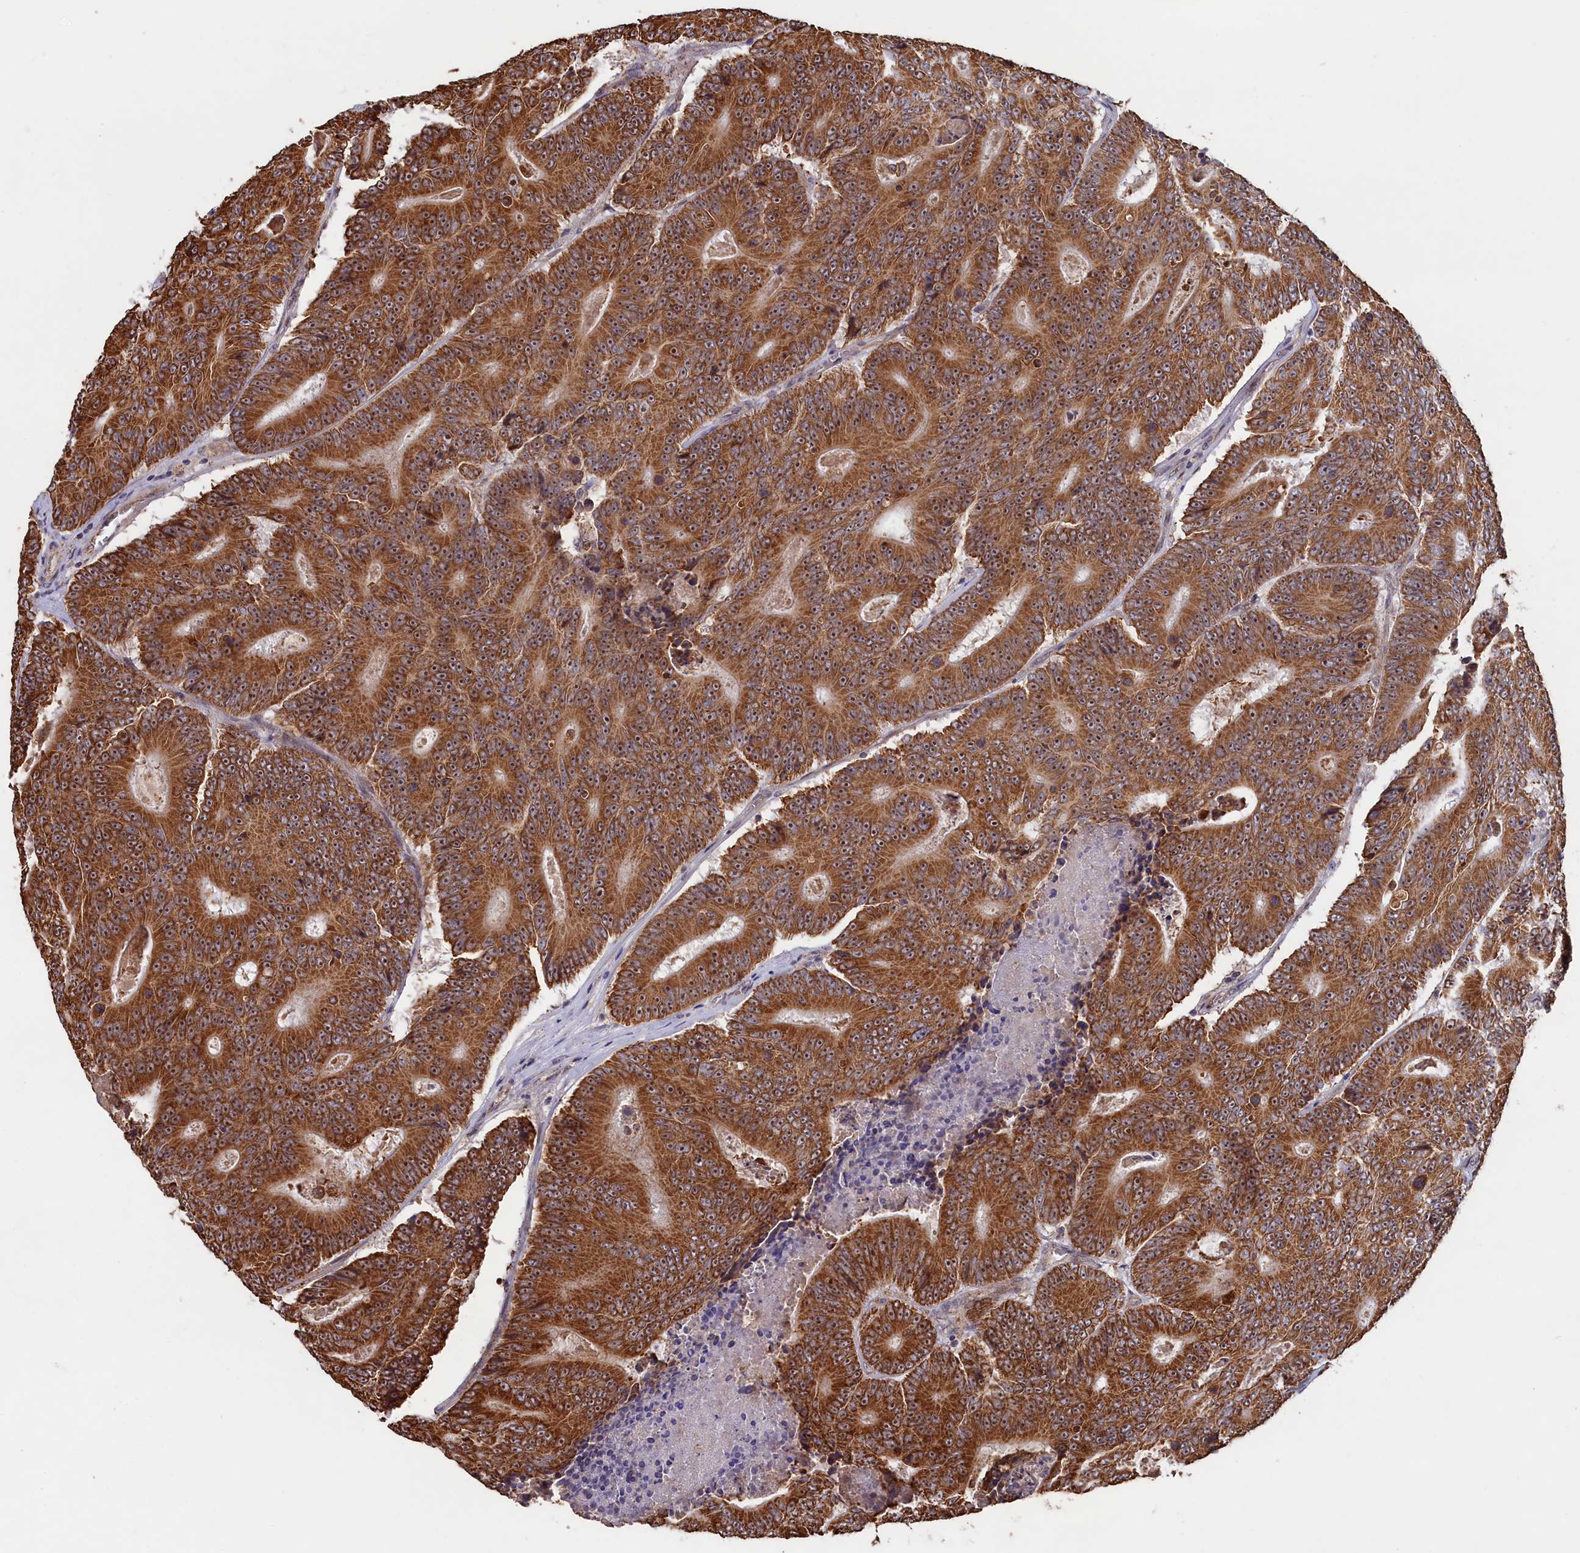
{"staining": {"intensity": "strong", "quantity": ">75%", "location": "cytoplasmic/membranous,nuclear"}, "tissue": "colorectal cancer", "cell_type": "Tumor cells", "image_type": "cancer", "snomed": [{"axis": "morphology", "description": "Adenocarcinoma, NOS"}, {"axis": "topography", "description": "Colon"}], "caption": "Immunohistochemical staining of colorectal adenocarcinoma exhibits strong cytoplasmic/membranous and nuclear protein staining in about >75% of tumor cells. Ihc stains the protein of interest in brown and the nuclei are stained blue.", "gene": "ZNF816", "patient": {"sex": "male", "age": 83}}